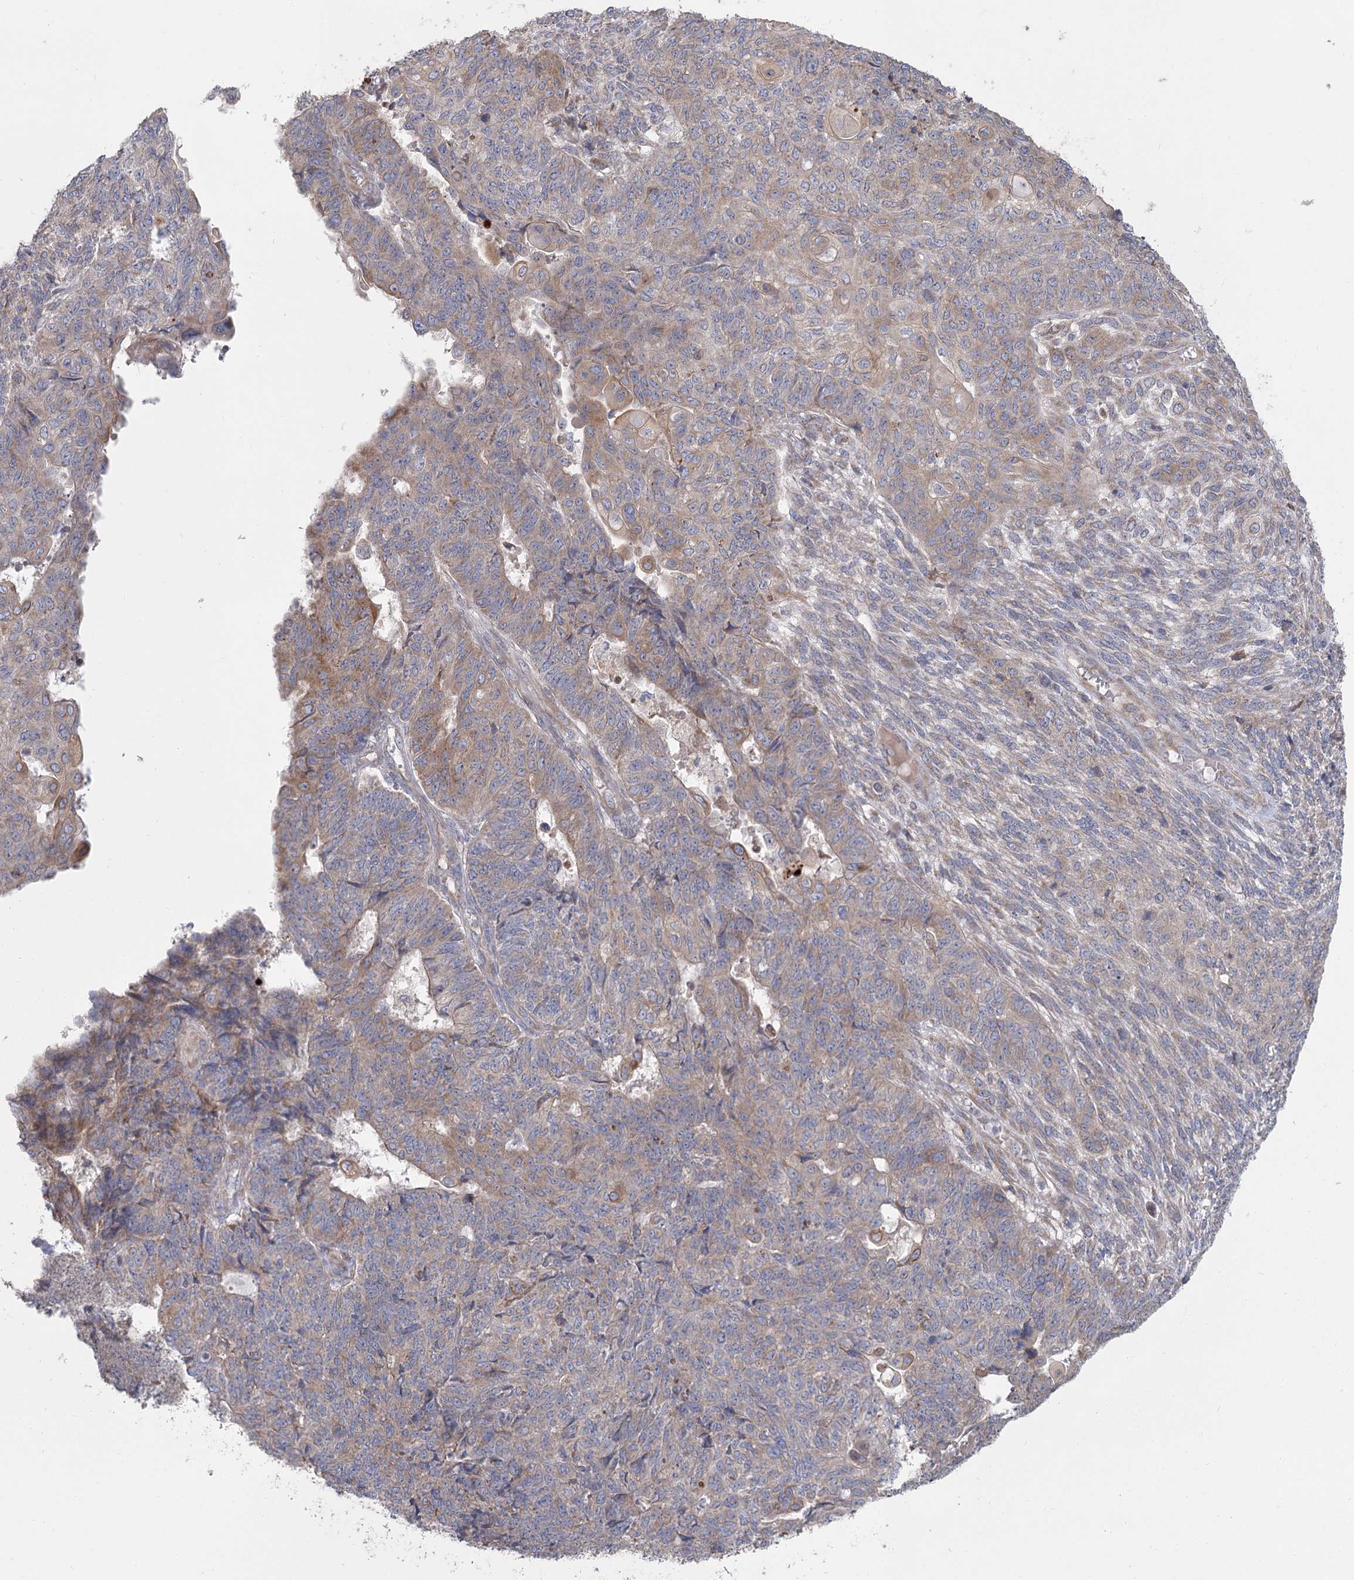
{"staining": {"intensity": "moderate", "quantity": "<25%", "location": "cytoplasmic/membranous"}, "tissue": "endometrial cancer", "cell_type": "Tumor cells", "image_type": "cancer", "snomed": [{"axis": "morphology", "description": "Adenocarcinoma, NOS"}, {"axis": "topography", "description": "Endometrium"}], "caption": "The photomicrograph exhibits staining of endometrial adenocarcinoma, revealing moderate cytoplasmic/membranous protein expression (brown color) within tumor cells.", "gene": "CNTLN", "patient": {"sex": "female", "age": 32}}